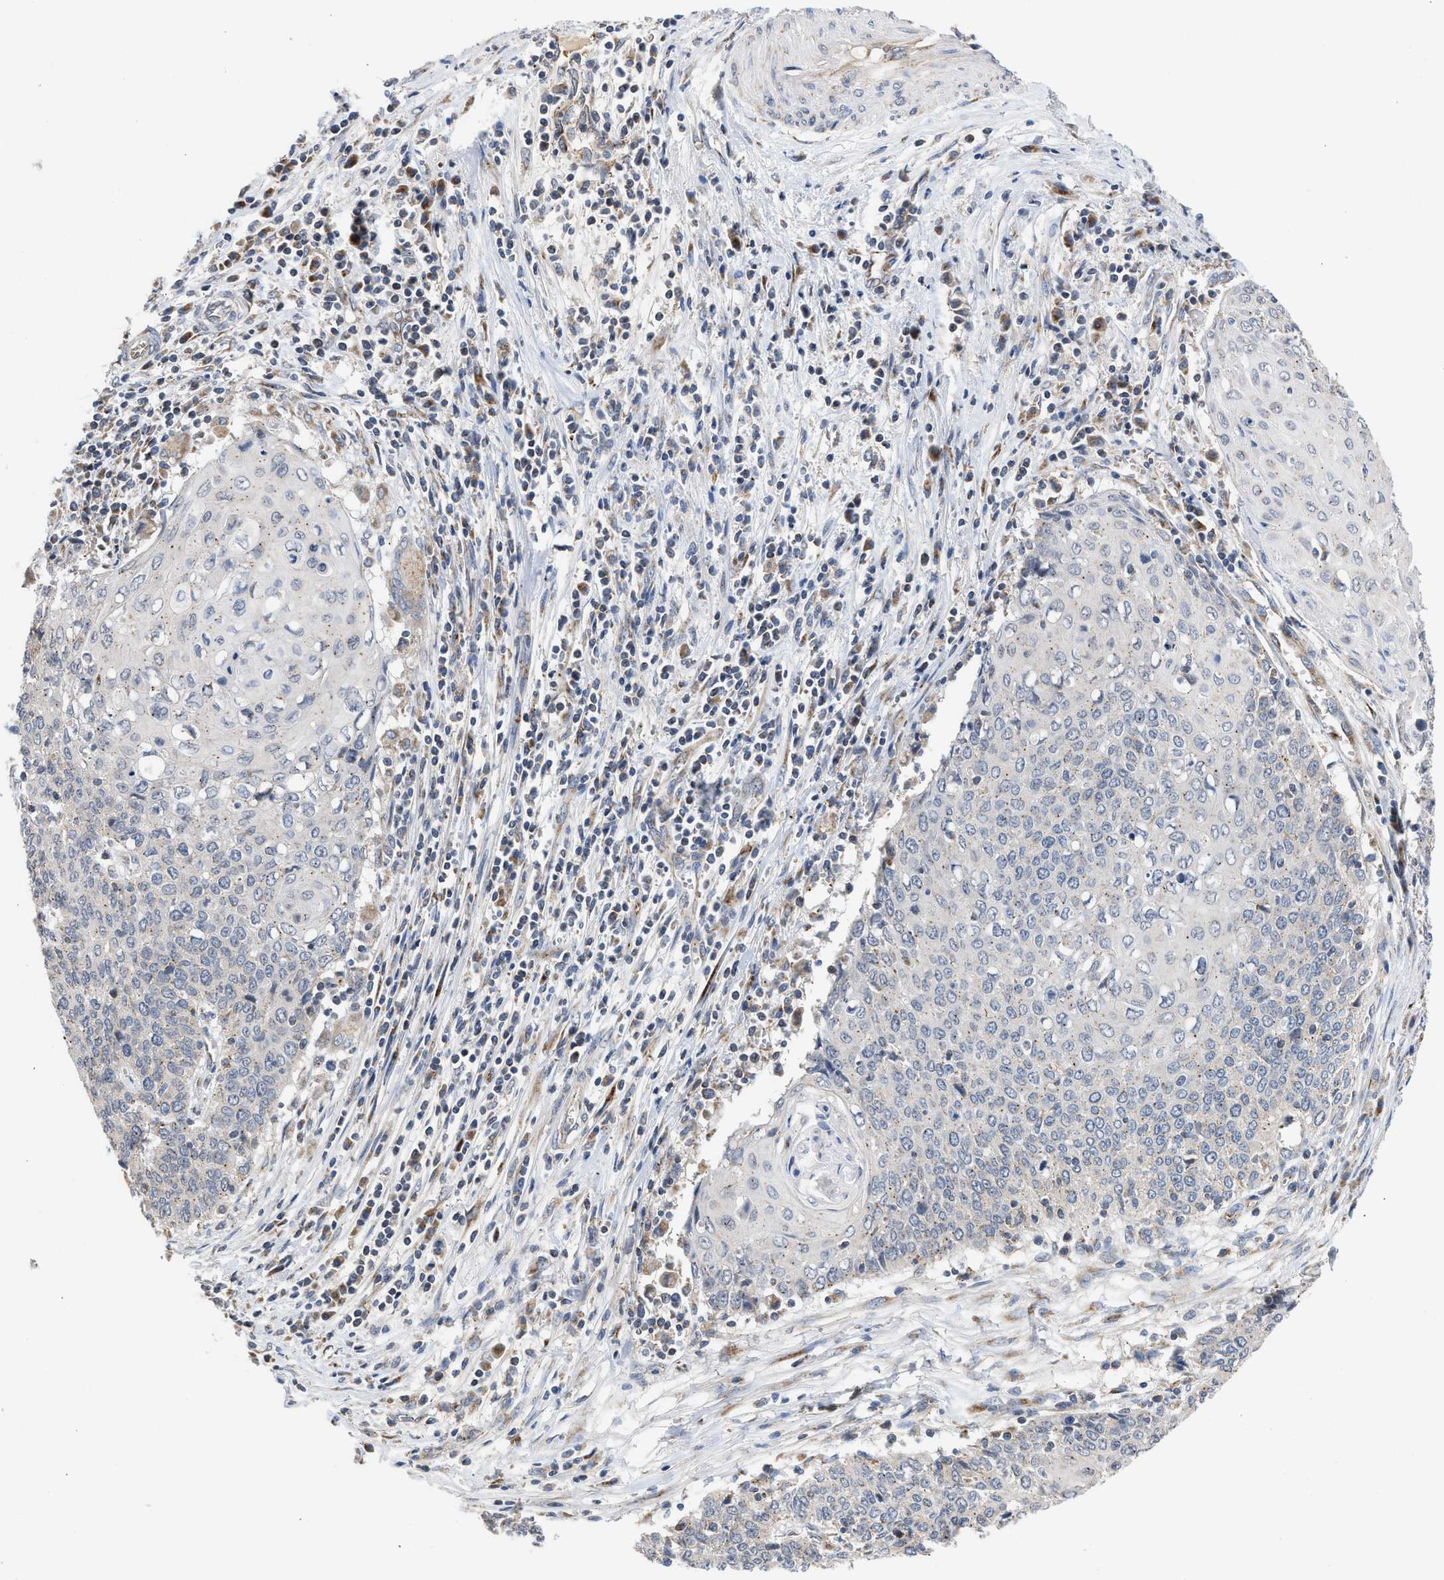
{"staining": {"intensity": "negative", "quantity": "none", "location": "none"}, "tissue": "cervical cancer", "cell_type": "Tumor cells", "image_type": "cancer", "snomed": [{"axis": "morphology", "description": "Squamous cell carcinoma, NOS"}, {"axis": "topography", "description": "Cervix"}], "caption": "The photomicrograph demonstrates no significant positivity in tumor cells of squamous cell carcinoma (cervical).", "gene": "PIM1", "patient": {"sex": "female", "age": 39}}